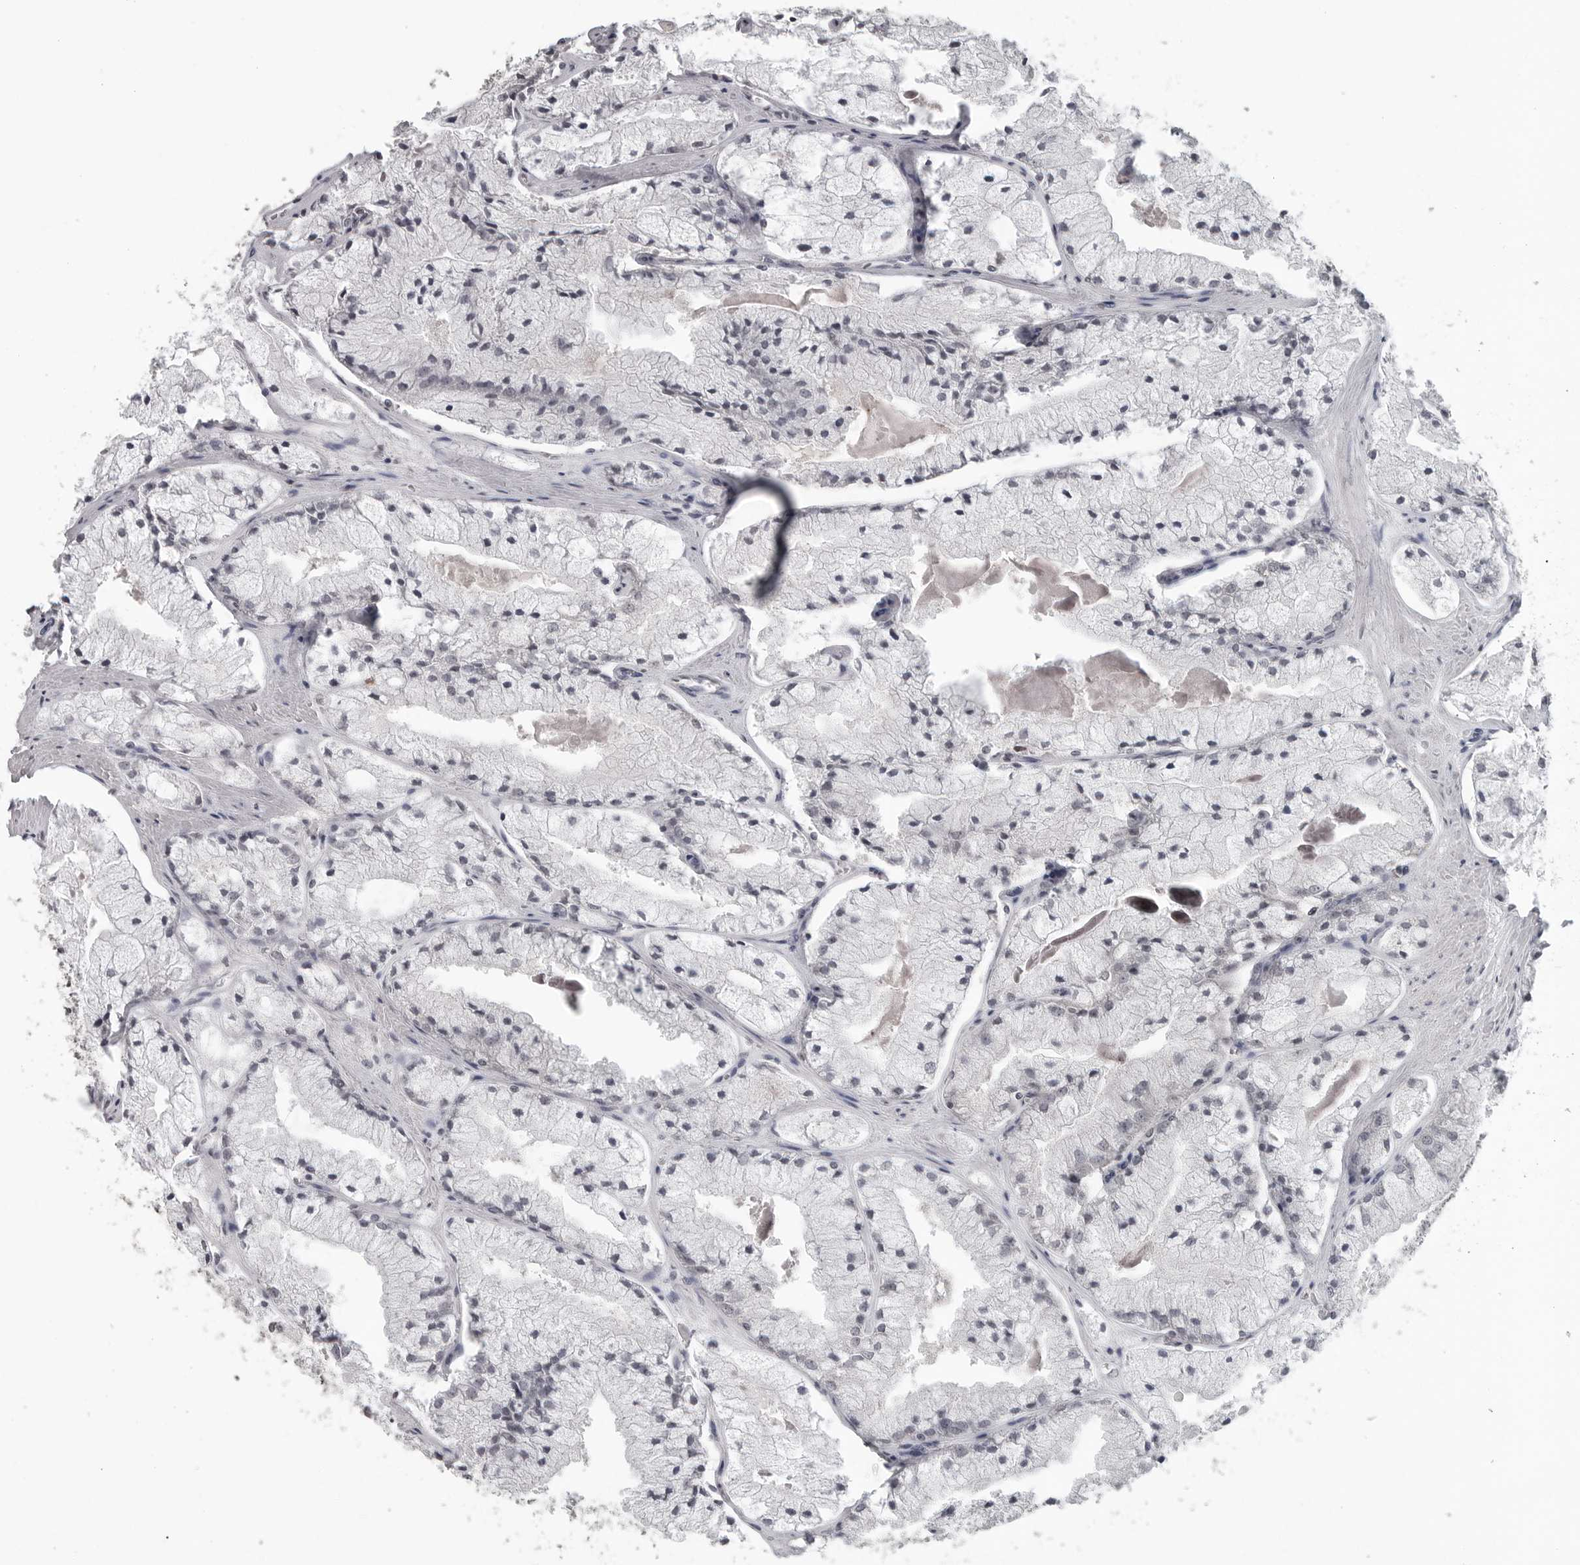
{"staining": {"intensity": "negative", "quantity": "none", "location": "none"}, "tissue": "prostate cancer", "cell_type": "Tumor cells", "image_type": "cancer", "snomed": [{"axis": "morphology", "description": "Adenocarcinoma, High grade"}, {"axis": "topography", "description": "Prostate"}], "caption": "Tumor cells show no significant protein expression in prostate cancer (adenocarcinoma (high-grade)). (Stains: DAB immunohistochemistry with hematoxylin counter stain, Microscopy: brightfield microscopy at high magnification).", "gene": "DDX54", "patient": {"sex": "male", "age": 50}}